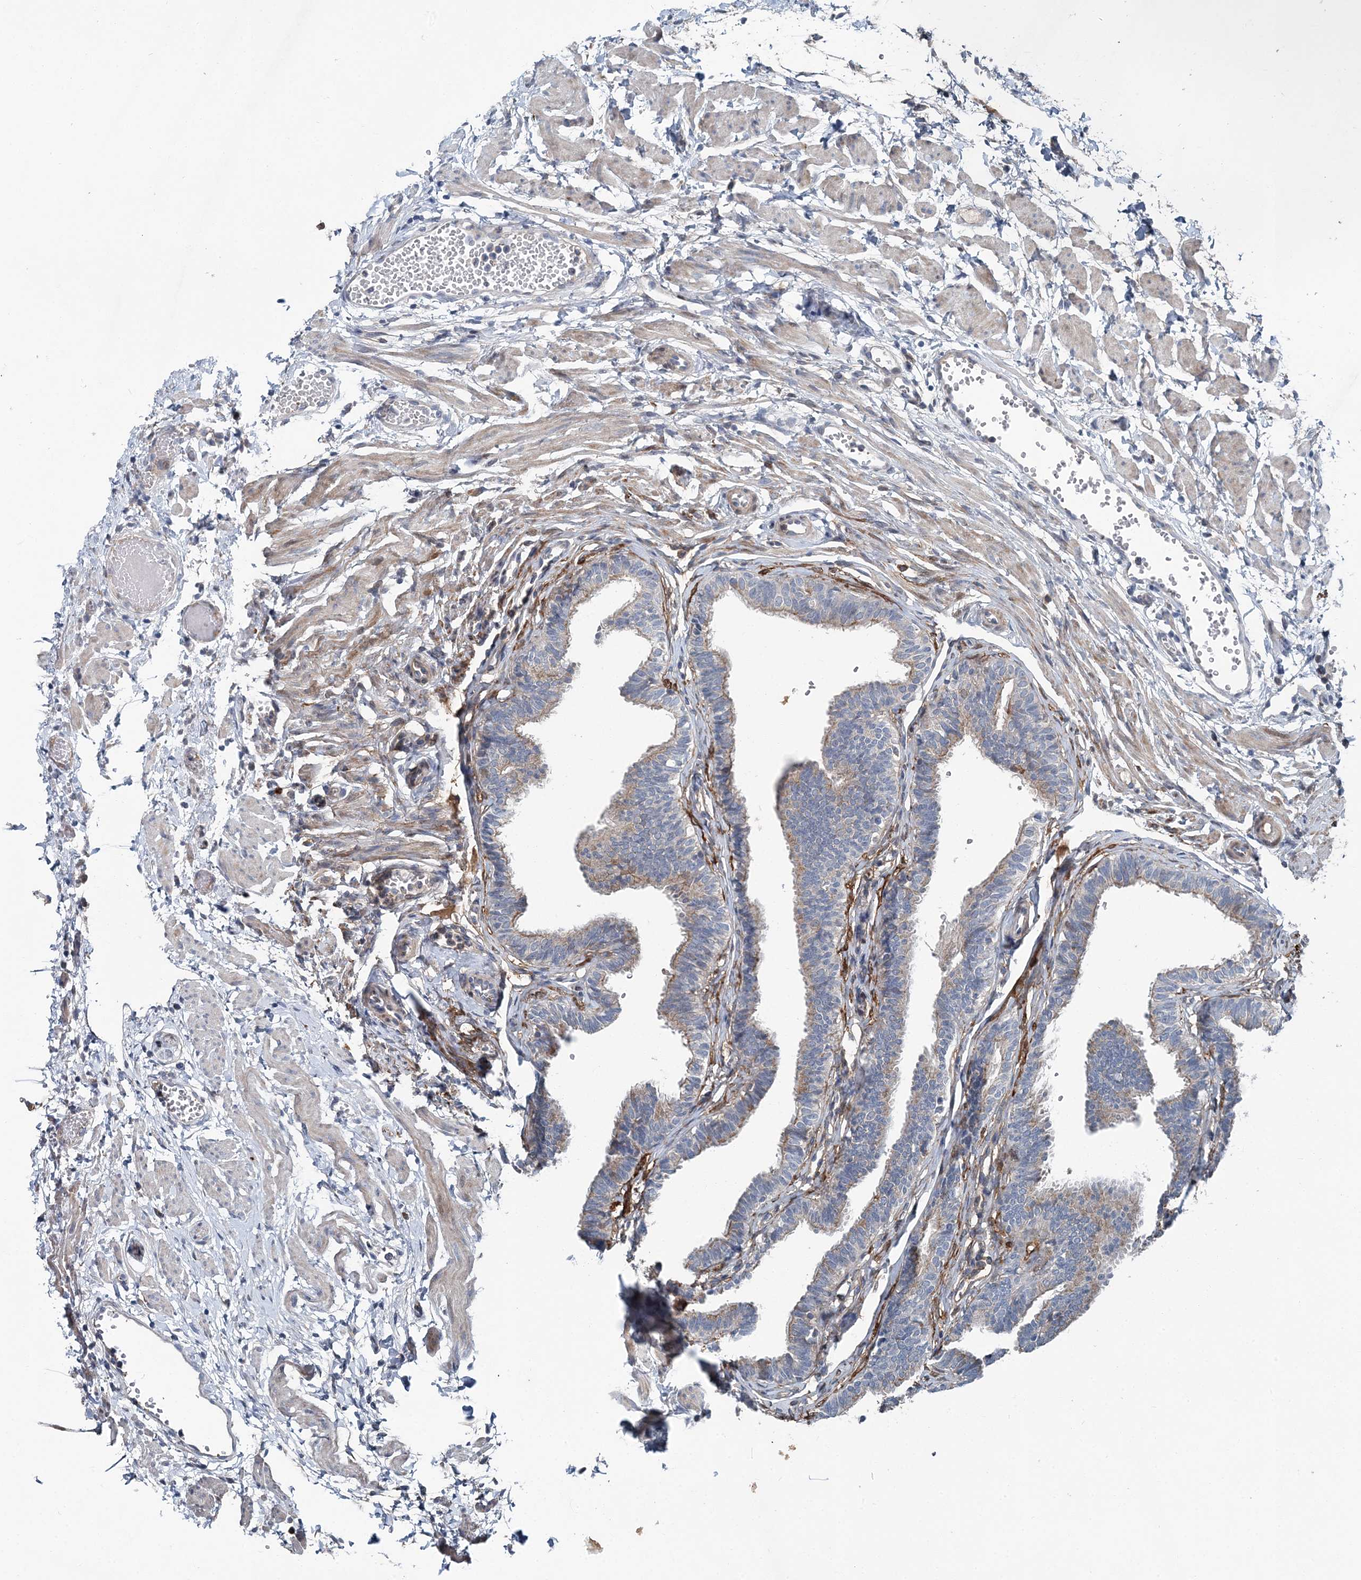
{"staining": {"intensity": "strong", "quantity": "25%-75%", "location": "cytoplasmic/membranous,nuclear"}, "tissue": "fallopian tube", "cell_type": "Glandular cells", "image_type": "normal", "snomed": [{"axis": "morphology", "description": "Normal tissue, NOS"}, {"axis": "topography", "description": "Fallopian tube"}, {"axis": "topography", "description": "Ovary"}], "caption": "An image showing strong cytoplasmic/membranous,nuclear positivity in about 25%-75% of glandular cells in normal fallopian tube, as visualized by brown immunohistochemical staining.", "gene": "SPOPL", "patient": {"sex": "female", "age": 23}}